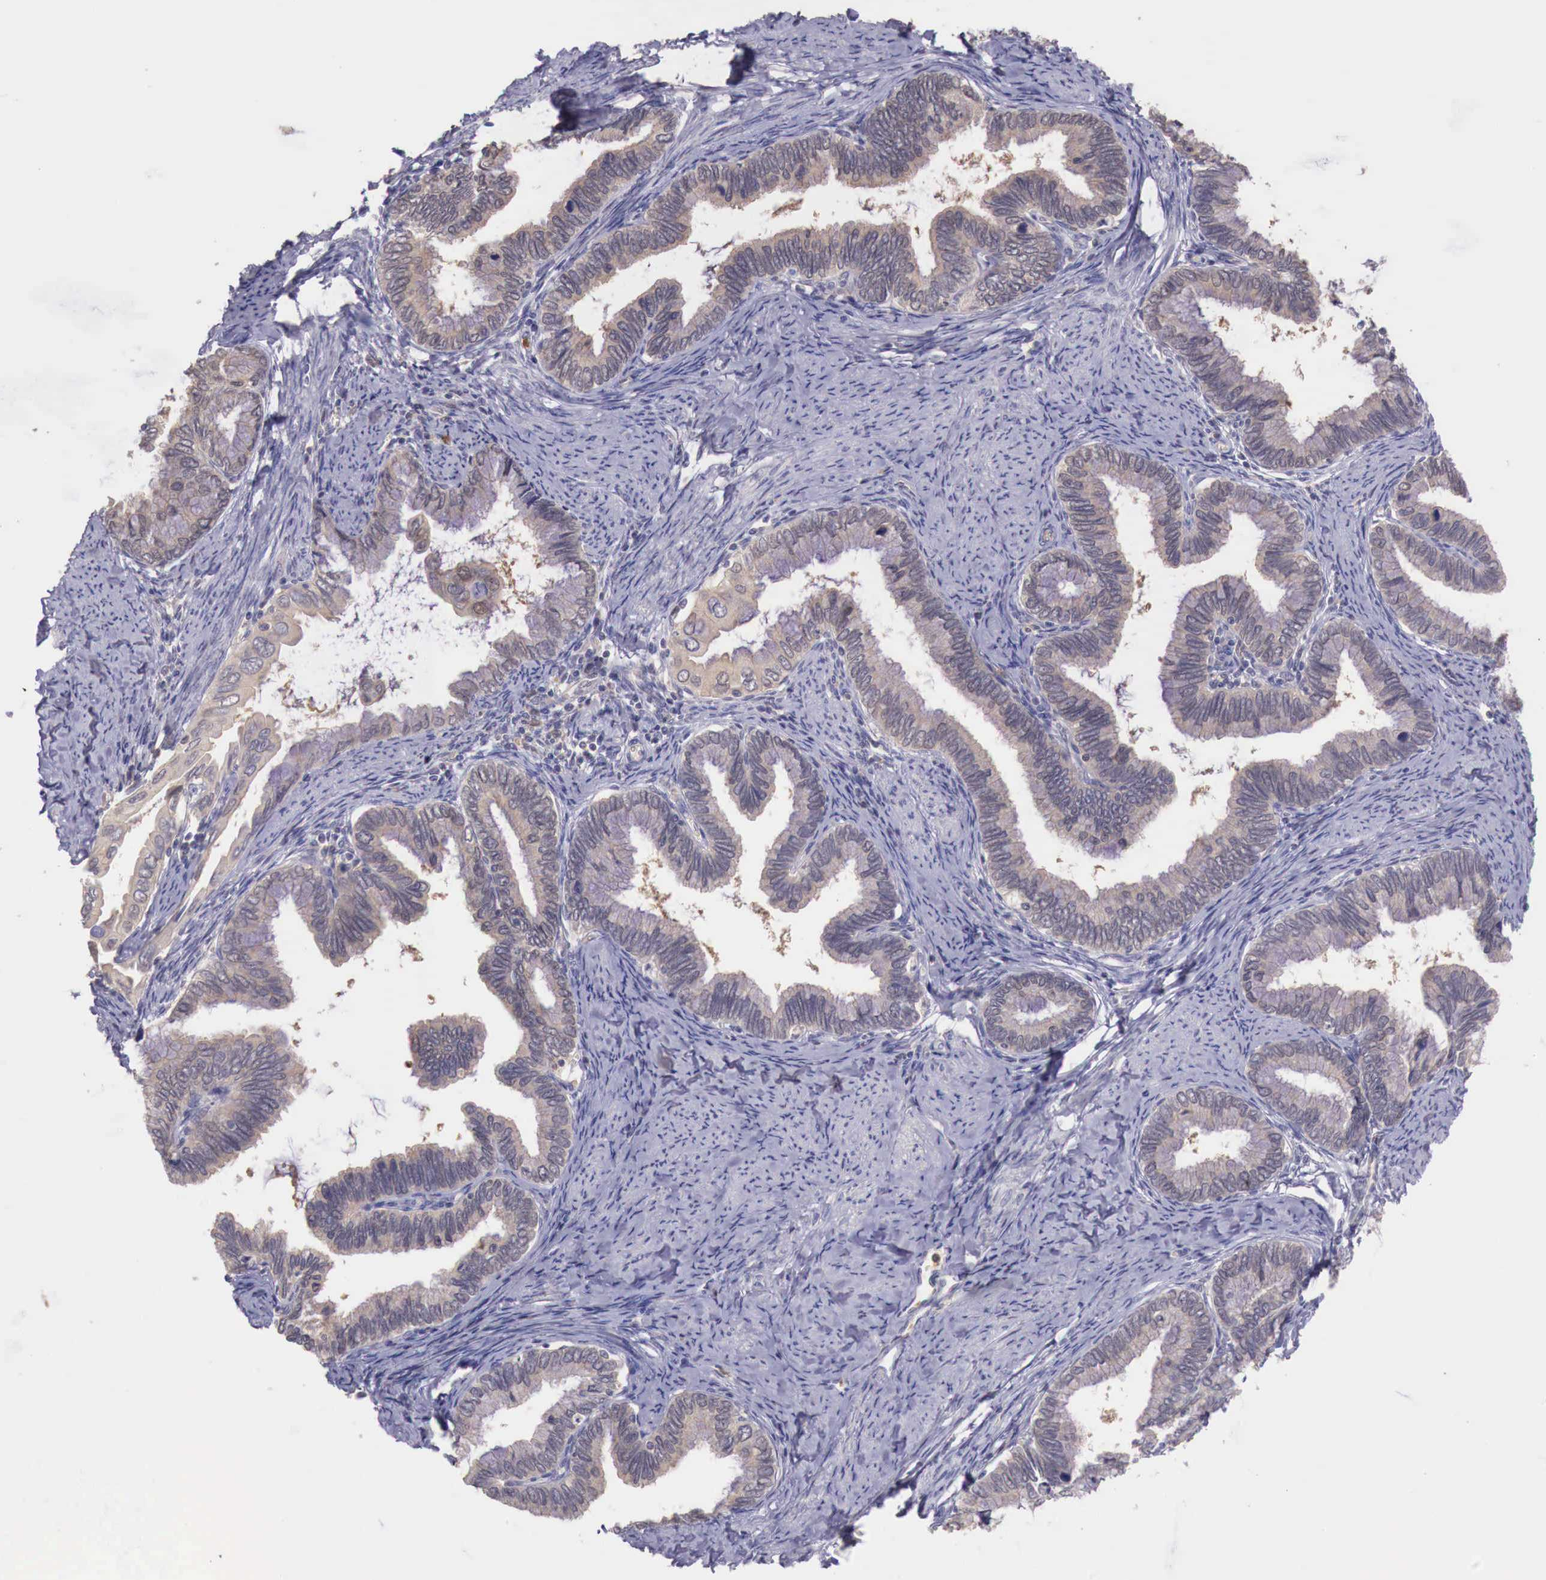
{"staining": {"intensity": "weak", "quantity": ">75%", "location": "cytoplasmic/membranous"}, "tissue": "cervical cancer", "cell_type": "Tumor cells", "image_type": "cancer", "snomed": [{"axis": "morphology", "description": "Adenocarcinoma, NOS"}, {"axis": "topography", "description": "Cervix"}], "caption": "This photomicrograph reveals cervical cancer (adenocarcinoma) stained with immunohistochemistry (IHC) to label a protein in brown. The cytoplasmic/membranous of tumor cells show weak positivity for the protein. Nuclei are counter-stained blue.", "gene": "GAB2", "patient": {"sex": "female", "age": 49}}